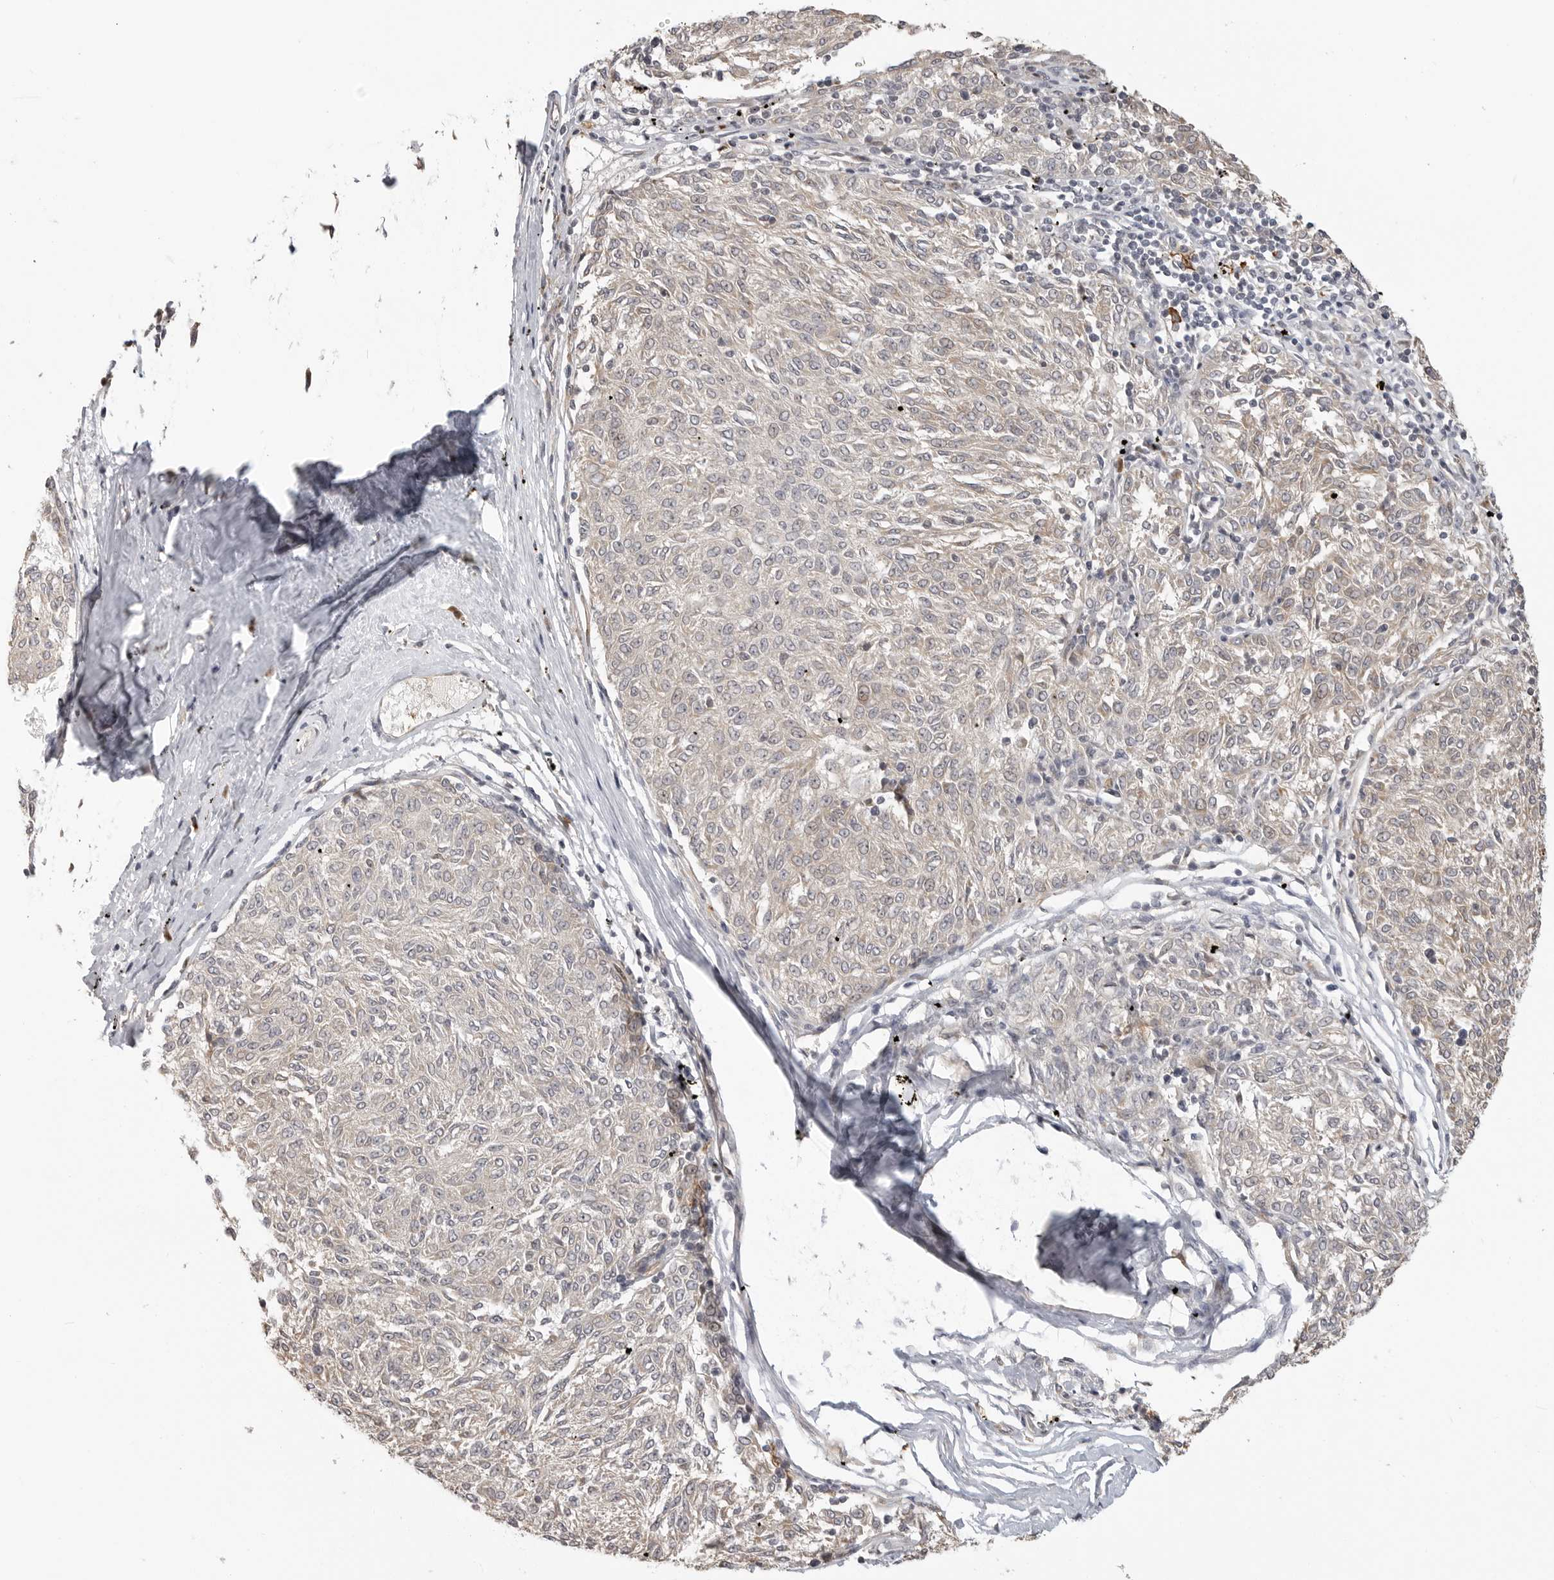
{"staining": {"intensity": "negative", "quantity": "none", "location": "none"}, "tissue": "melanoma", "cell_type": "Tumor cells", "image_type": "cancer", "snomed": [{"axis": "morphology", "description": "Malignant melanoma, NOS"}, {"axis": "topography", "description": "Skin"}], "caption": "IHC image of neoplastic tissue: malignant melanoma stained with DAB demonstrates no significant protein staining in tumor cells. (DAB IHC, high magnification).", "gene": "IDO1", "patient": {"sex": "female", "age": 72}}